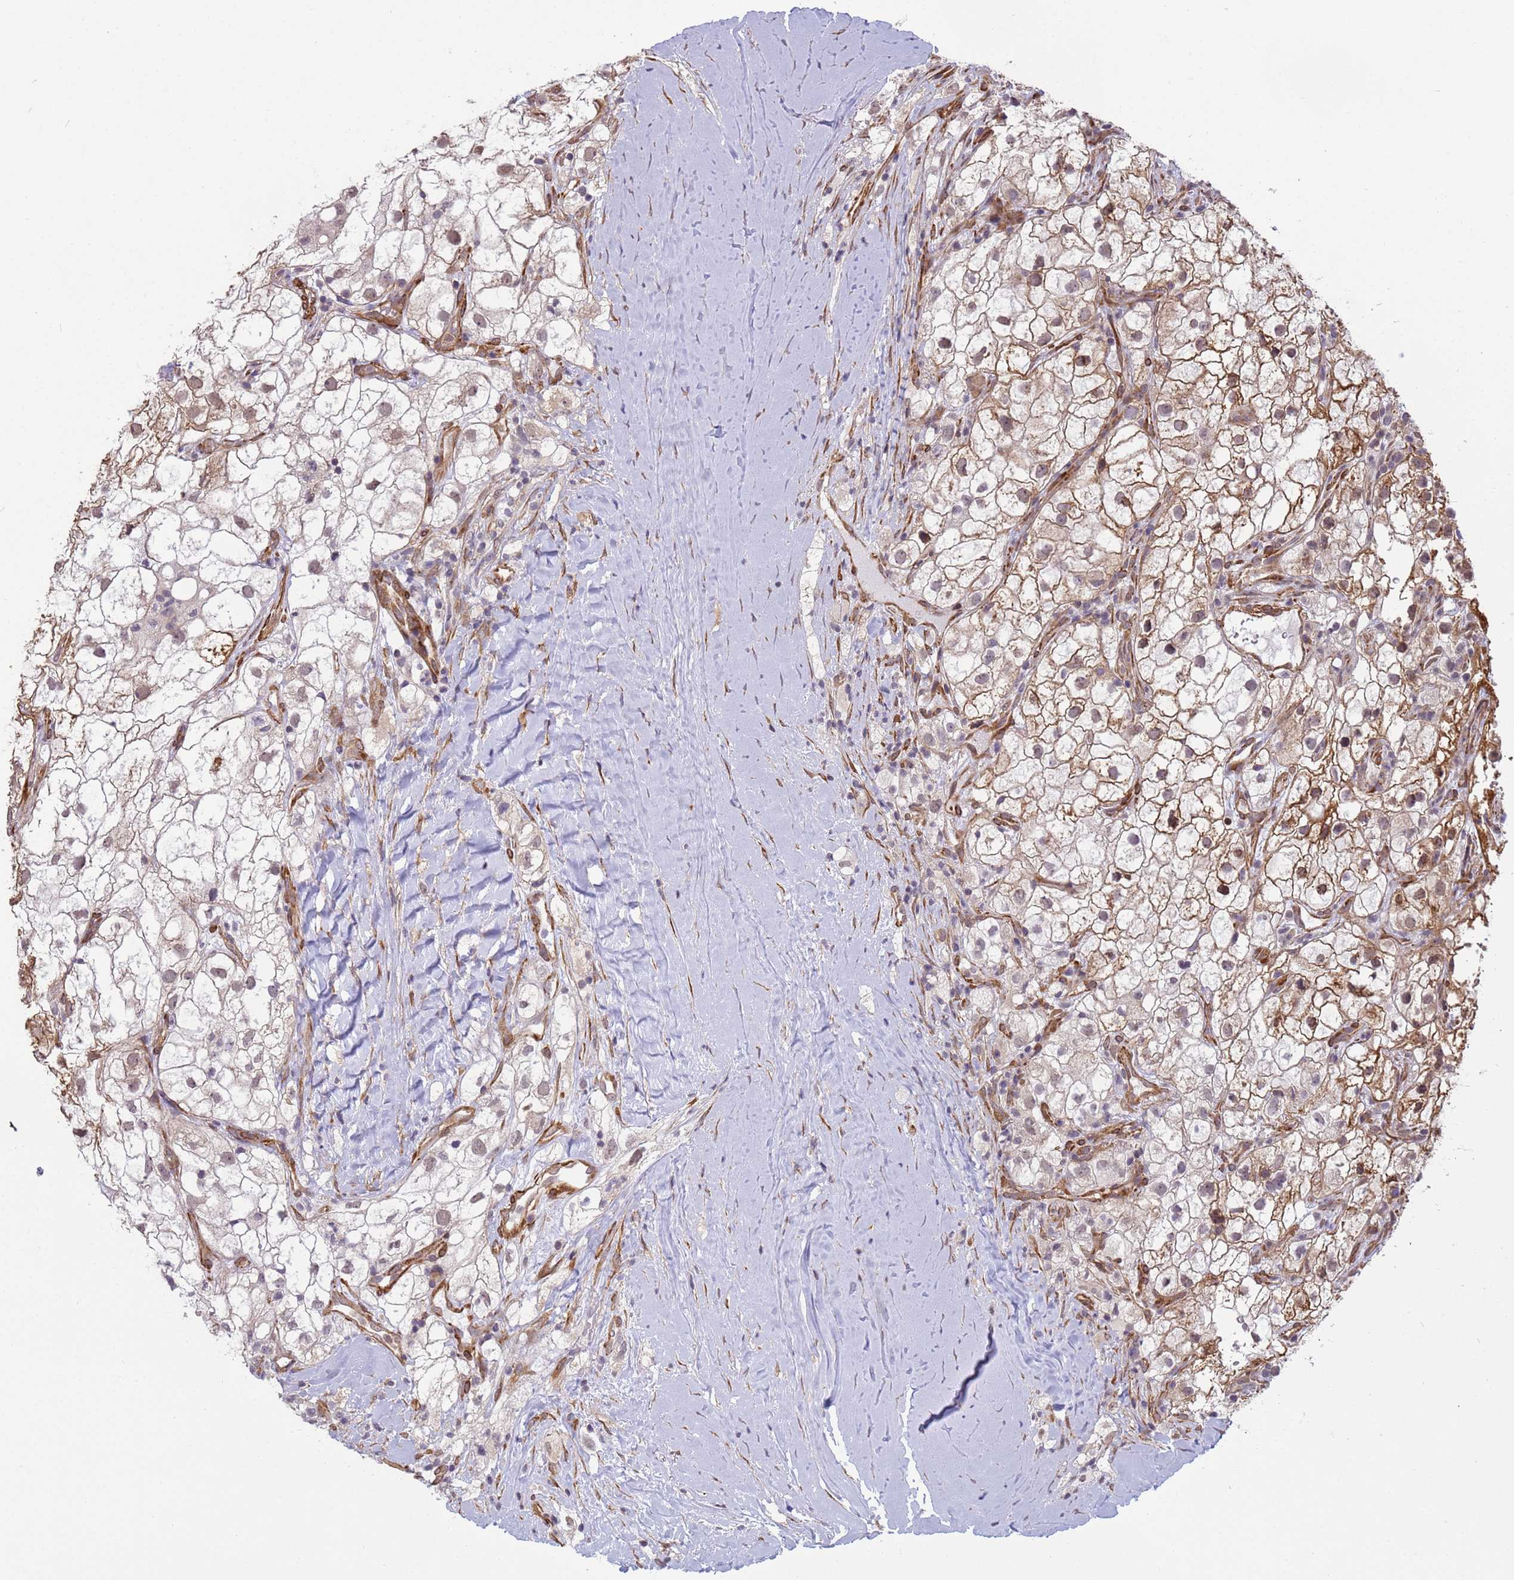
{"staining": {"intensity": "weak", "quantity": ">75%", "location": "cytoplasmic/membranous"}, "tissue": "renal cancer", "cell_type": "Tumor cells", "image_type": "cancer", "snomed": [{"axis": "morphology", "description": "Adenocarcinoma, NOS"}, {"axis": "topography", "description": "Kidney"}], "caption": "An immunohistochemistry (IHC) image of tumor tissue is shown. Protein staining in brown shows weak cytoplasmic/membranous positivity in renal cancer (adenocarcinoma) within tumor cells. (brown staining indicates protein expression, while blue staining denotes nuclei).", "gene": "ITGB4", "patient": {"sex": "male", "age": 59}}